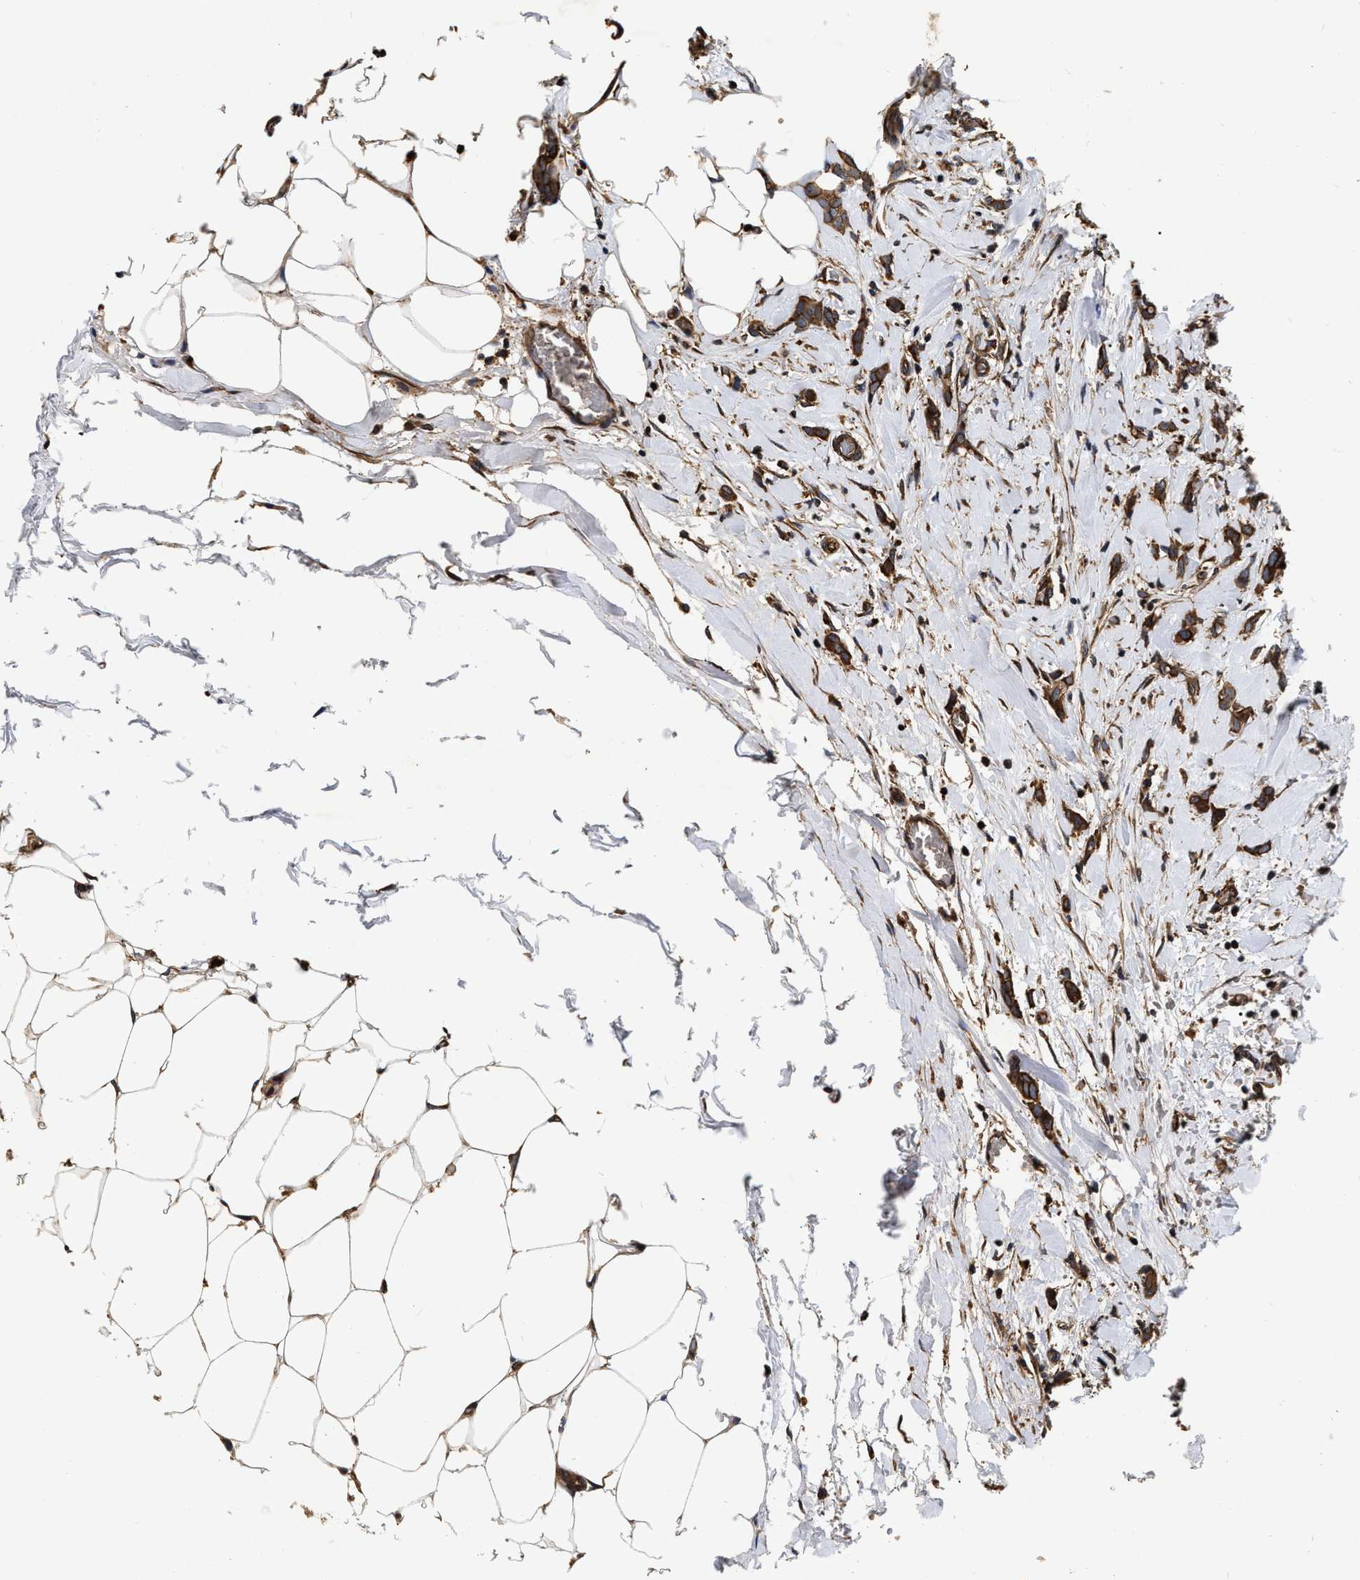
{"staining": {"intensity": "moderate", "quantity": ">75%", "location": "cytoplasmic/membranous"}, "tissue": "breast cancer", "cell_type": "Tumor cells", "image_type": "cancer", "snomed": [{"axis": "morphology", "description": "Lobular carcinoma, in situ"}, {"axis": "morphology", "description": "Lobular carcinoma"}, {"axis": "topography", "description": "Breast"}], "caption": "Immunohistochemical staining of lobular carcinoma in situ (breast) displays moderate cytoplasmic/membranous protein positivity in about >75% of tumor cells.", "gene": "ABCG8", "patient": {"sex": "female", "age": 41}}